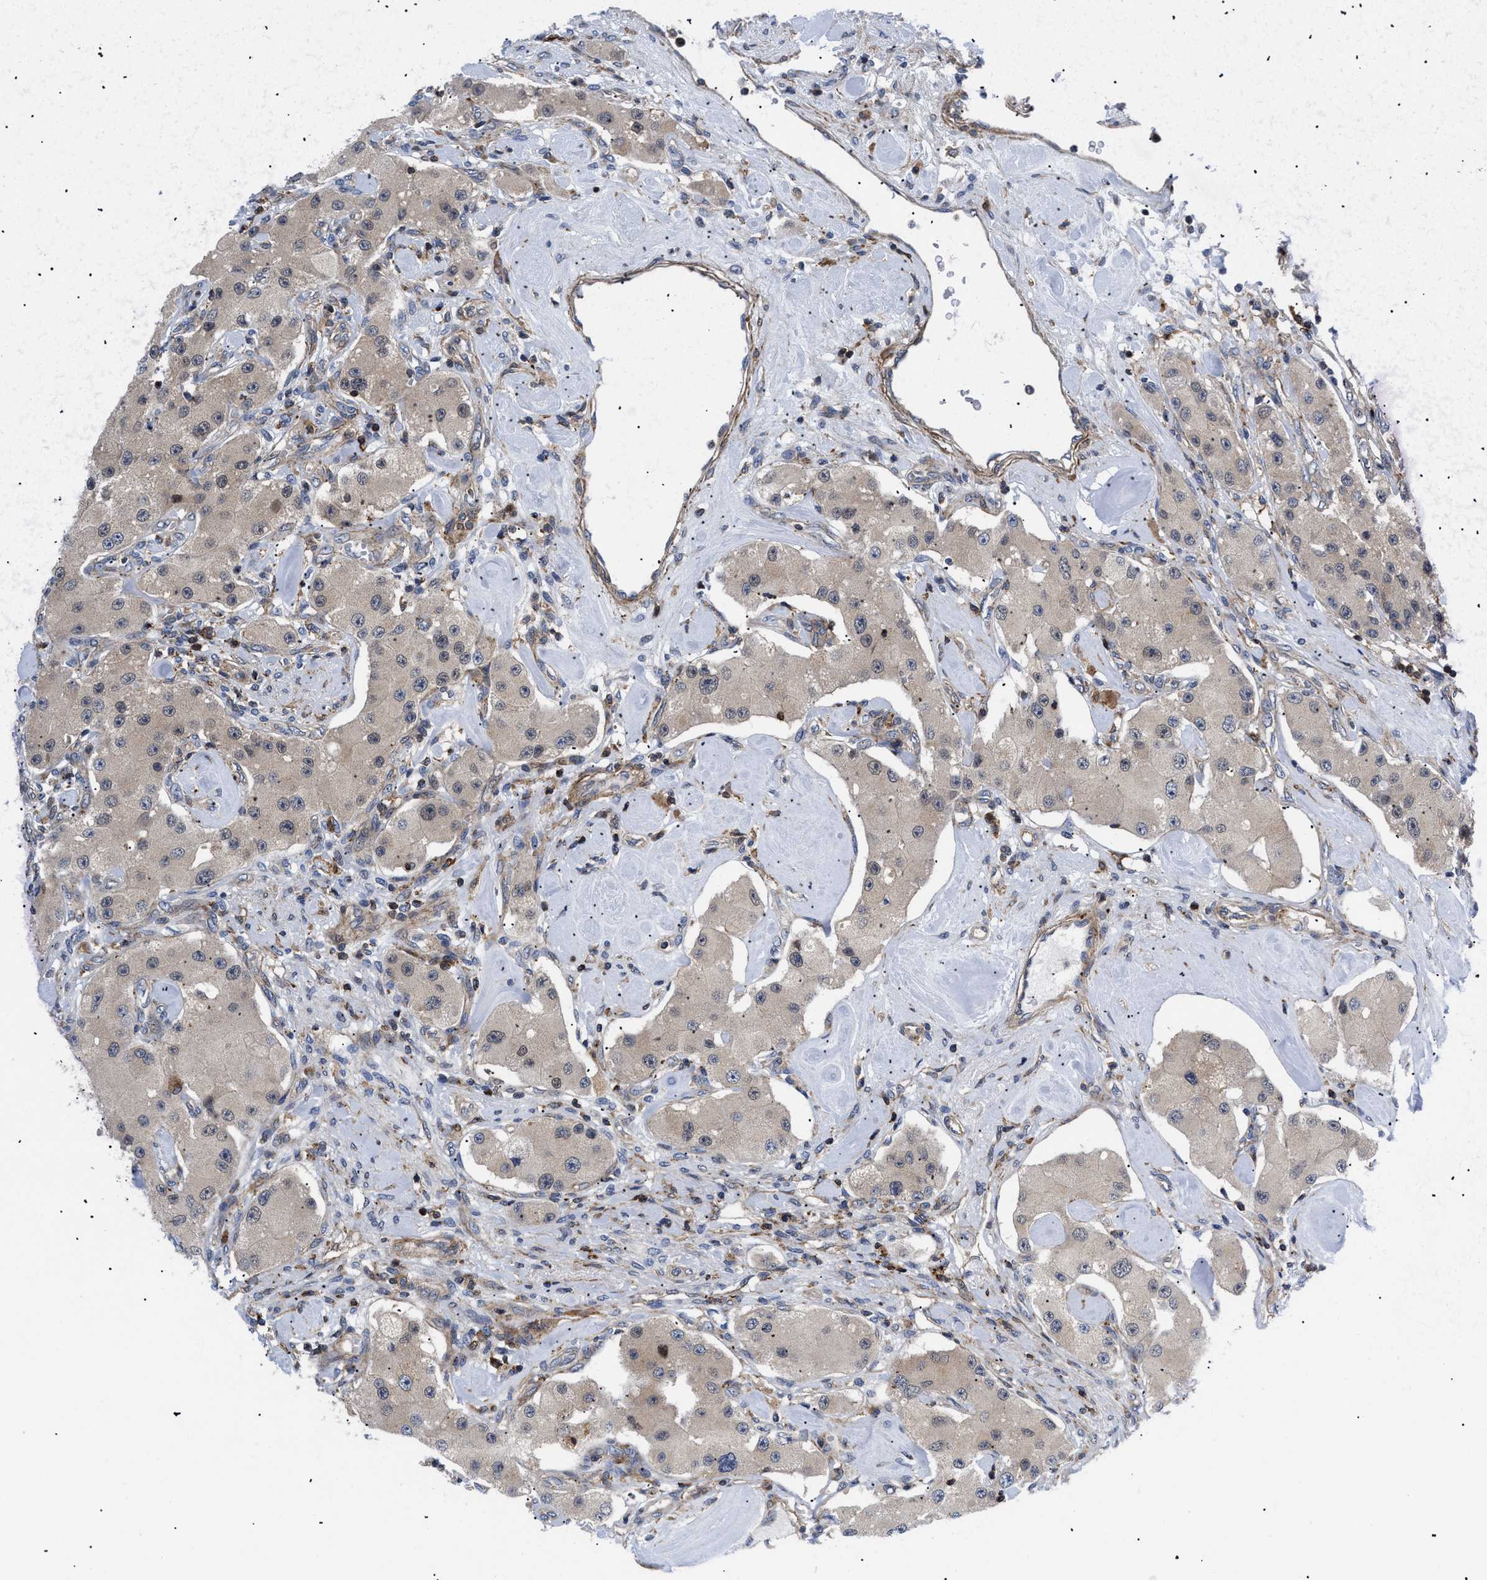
{"staining": {"intensity": "weak", "quantity": ">75%", "location": "cytoplasmic/membranous"}, "tissue": "carcinoid", "cell_type": "Tumor cells", "image_type": "cancer", "snomed": [{"axis": "morphology", "description": "Carcinoid, malignant, NOS"}, {"axis": "topography", "description": "Pancreas"}], "caption": "An immunohistochemistry image of tumor tissue is shown. Protein staining in brown labels weak cytoplasmic/membranous positivity in malignant carcinoid within tumor cells.", "gene": "SPAST", "patient": {"sex": "male", "age": 41}}